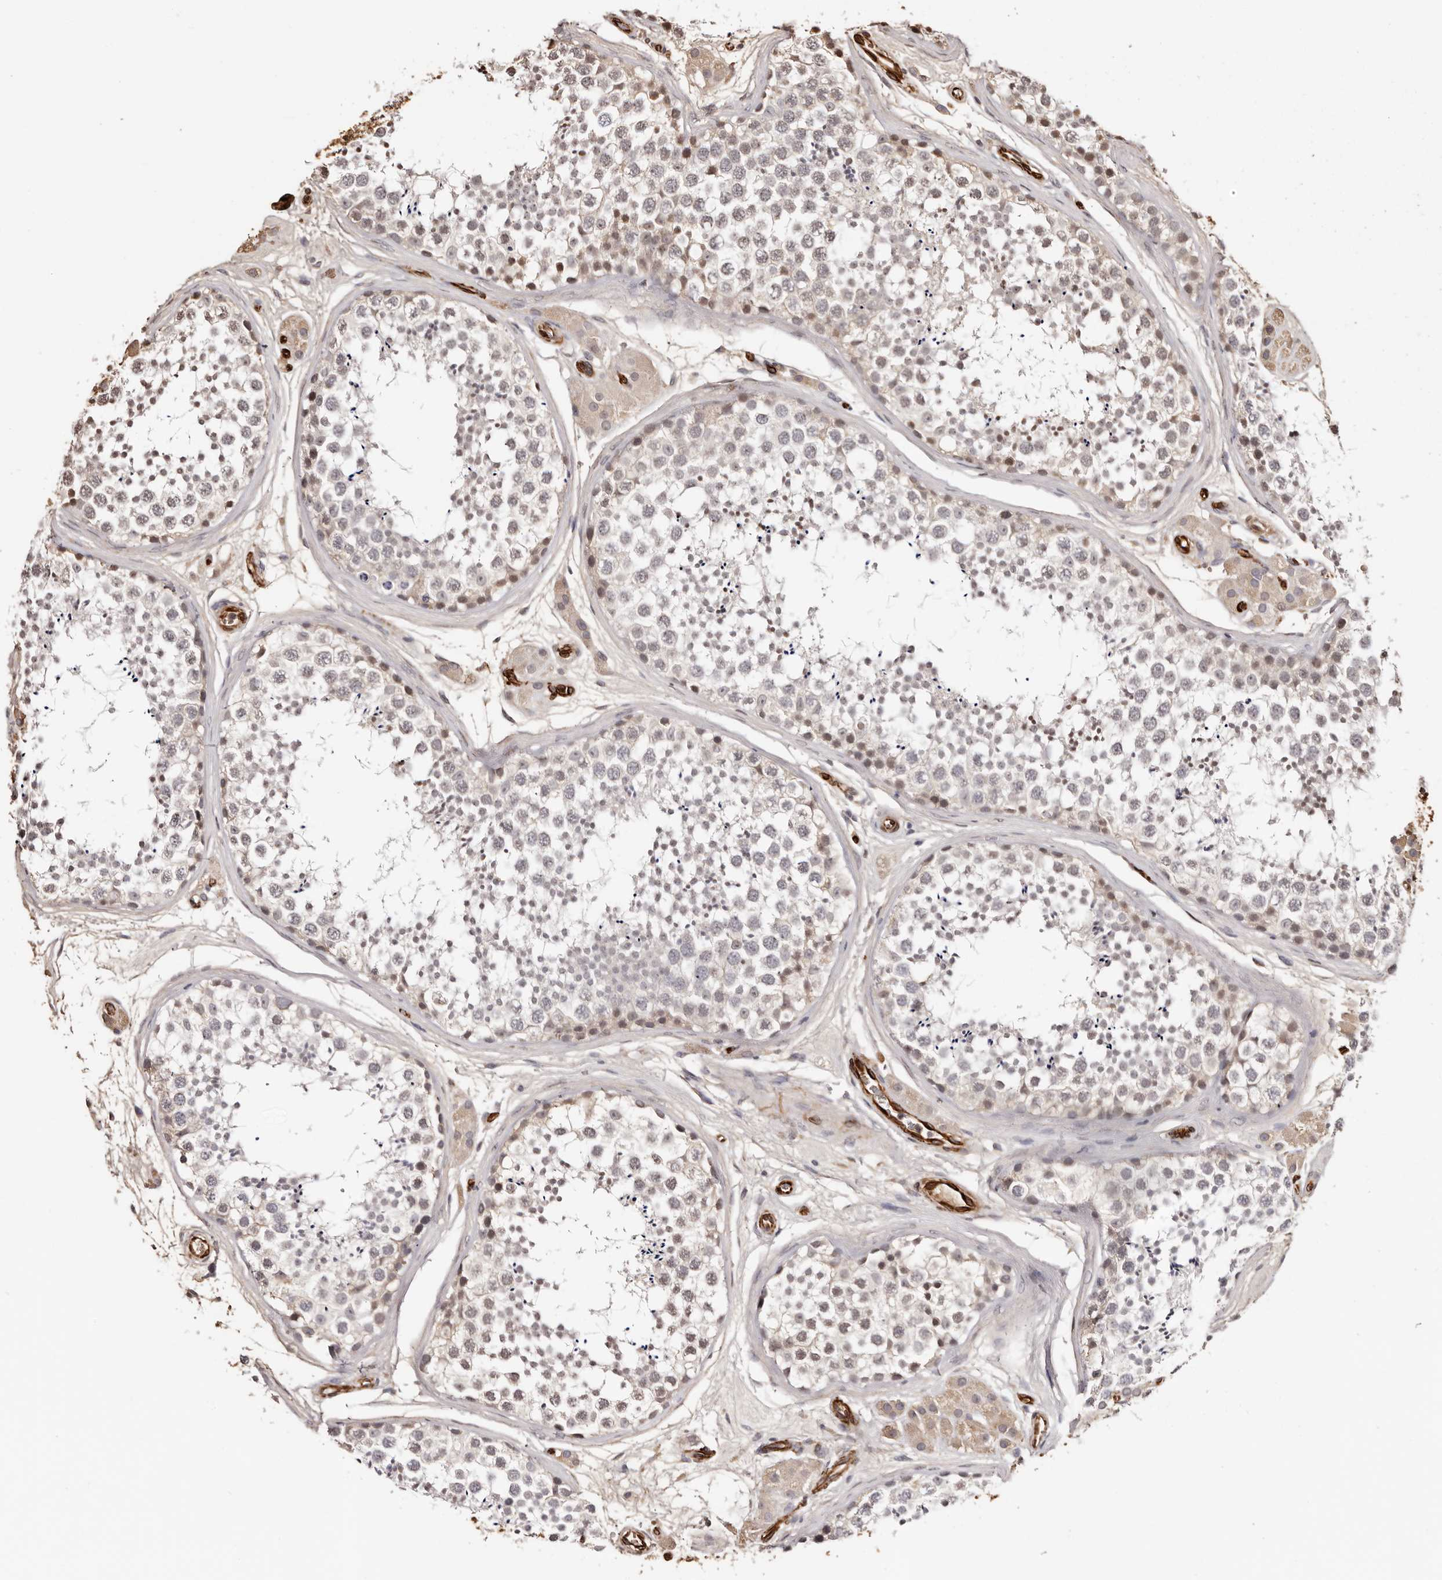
{"staining": {"intensity": "weak", "quantity": "25%-75%", "location": "cytoplasmic/membranous,nuclear"}, "tissue": "testis", "cell_type": "Cells in seminiferous ducts", "image_type": "normal", "snomed": [{"axis": "morphology", "description": "Normal tissue, NOS"}, {"axis": "topography", "description": "Testis"}], "caption": "A micrograph of human testis stained for a protein demonstrates weak cytoplasmic/membranous,nuclear brown staining in cells in seminiferous ducts. The staining was performed using DAB, with brown indicating positive protein expression. Nuclei are stained blue with hematoxylin.", "gene": "ZNF557", "patient": {"sex": "male", "age": 56}}